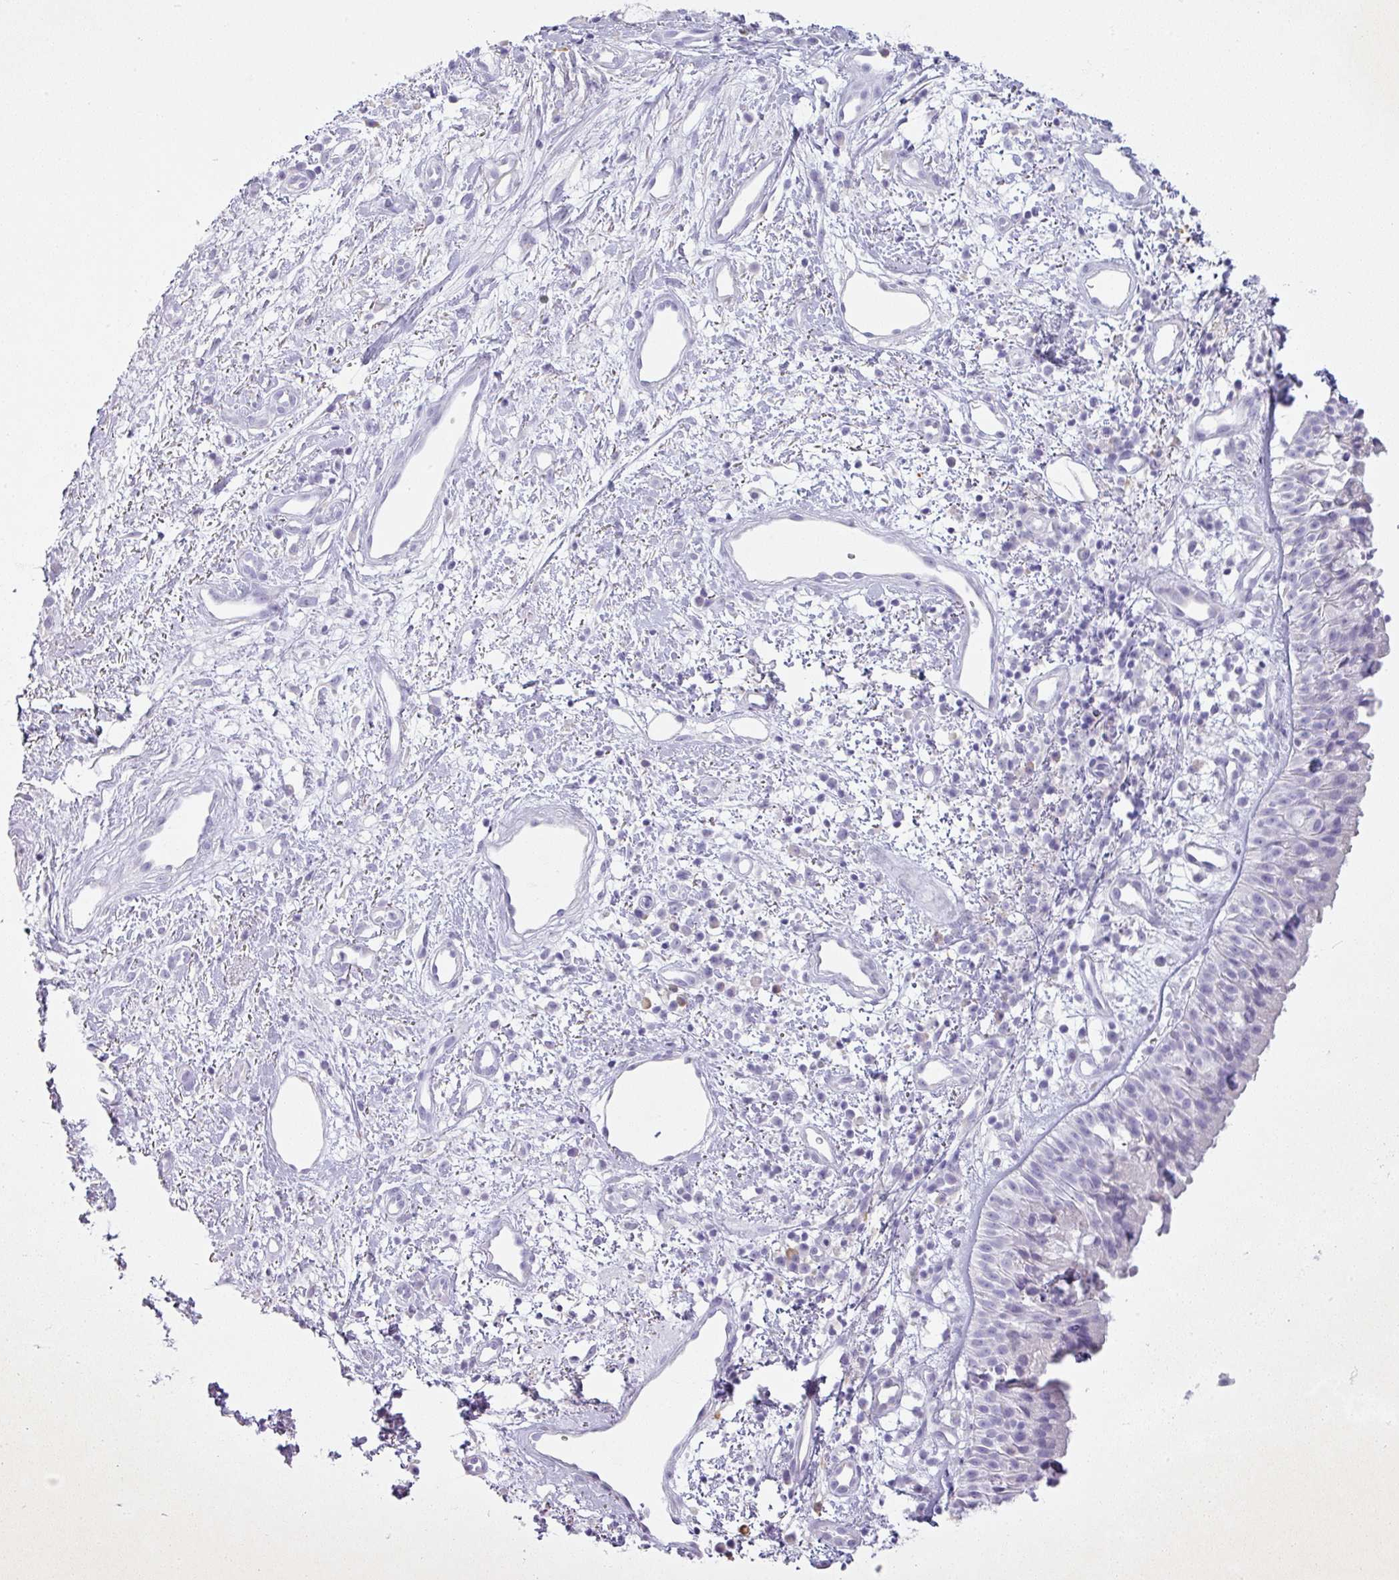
{"staining": {"intensity": "negative", "quantity": "none", "location": "none"}, "tissue": "nasopharynx", "cell_type": "Respiratory epithelial cells", "image_type": "normal", "snomed": [{"axis": "morphology", "description": "Normal tissue, NOS"}, {"axis": "topography", "description": "Cartilage tissue"}, {"axis": "topography", "description": "Nasopharynx"}, {"axis": "topography", "description": "Thyroid gland"}], "caption": "The image reveals no staining of respiratory epithelial cells in benign nasopharynx.", "gene": "PGA3", "patient": {"sex": "male", "age": 63}}